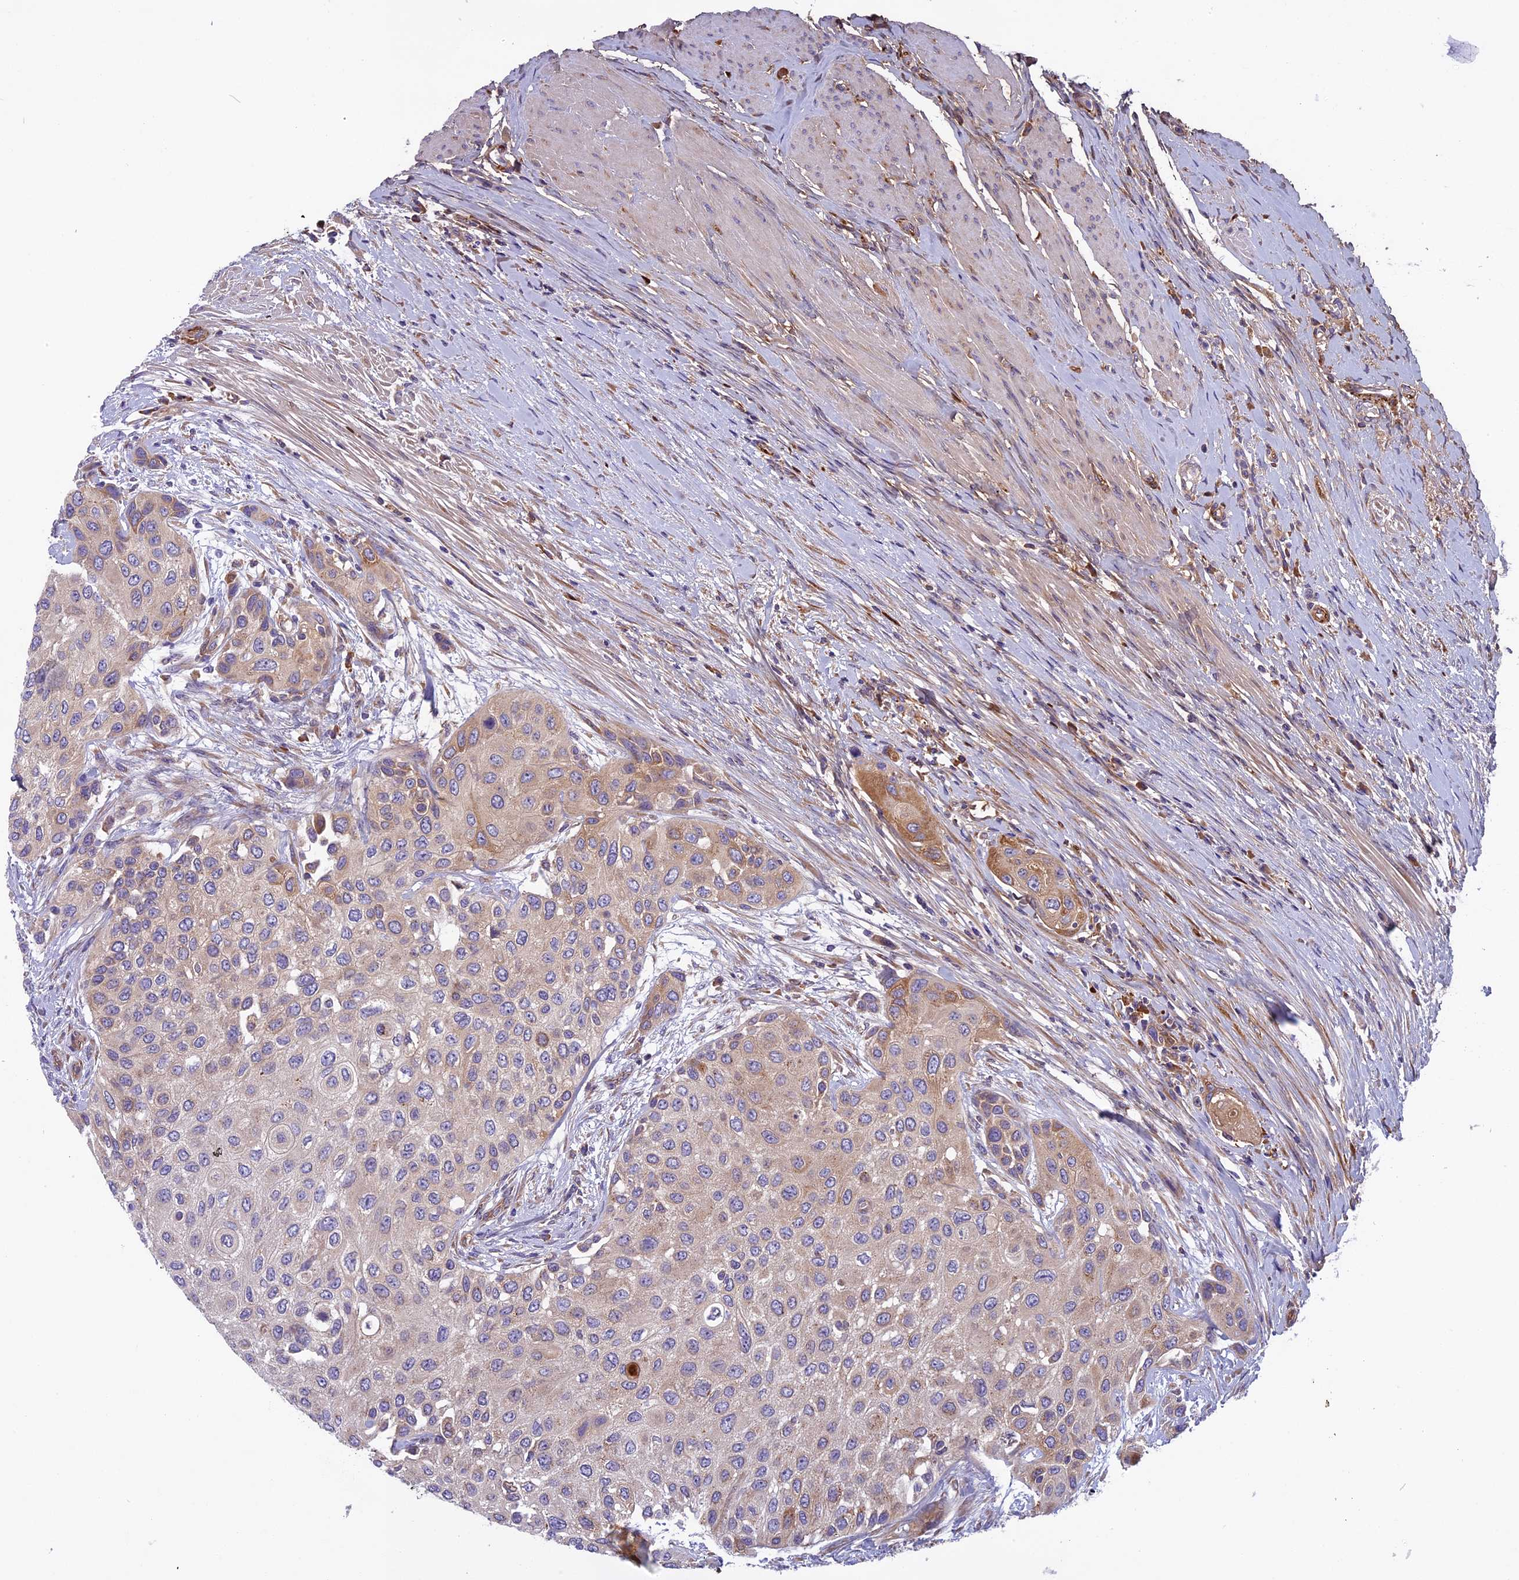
{"staining": {"intensity": "moderate", "quantity": "<25%", "location": "cytoplasmic/membranous"}, "tissue": "urothelial cancer", "cell_type": "Tumor cells", "image_type": "cancer", "snomed": [{"axis": "morphology", "description": "Normal tissue, NOS"}, {"axis": "morphology", "description": "Urothelial carcinoma, High grade"}, {"axis": "topography", "description": "Vascular tissue"}, {"axis": "topography", "description": "Urinary bladder"}], "caption": "Immunohistochemical staining of urothelial cancer demonstrates low levels of moderate cytoplasmic/membranous staining in about <25% of tumor cells. The staining is performed using DAB (3,3'-diaminobenzidine) brown chromogen to label protein expression. The nuclei are counter-stained blue using hematoxylin.", "gene": "DCTN5", "patient": {"sex": "female", "age": 56}}